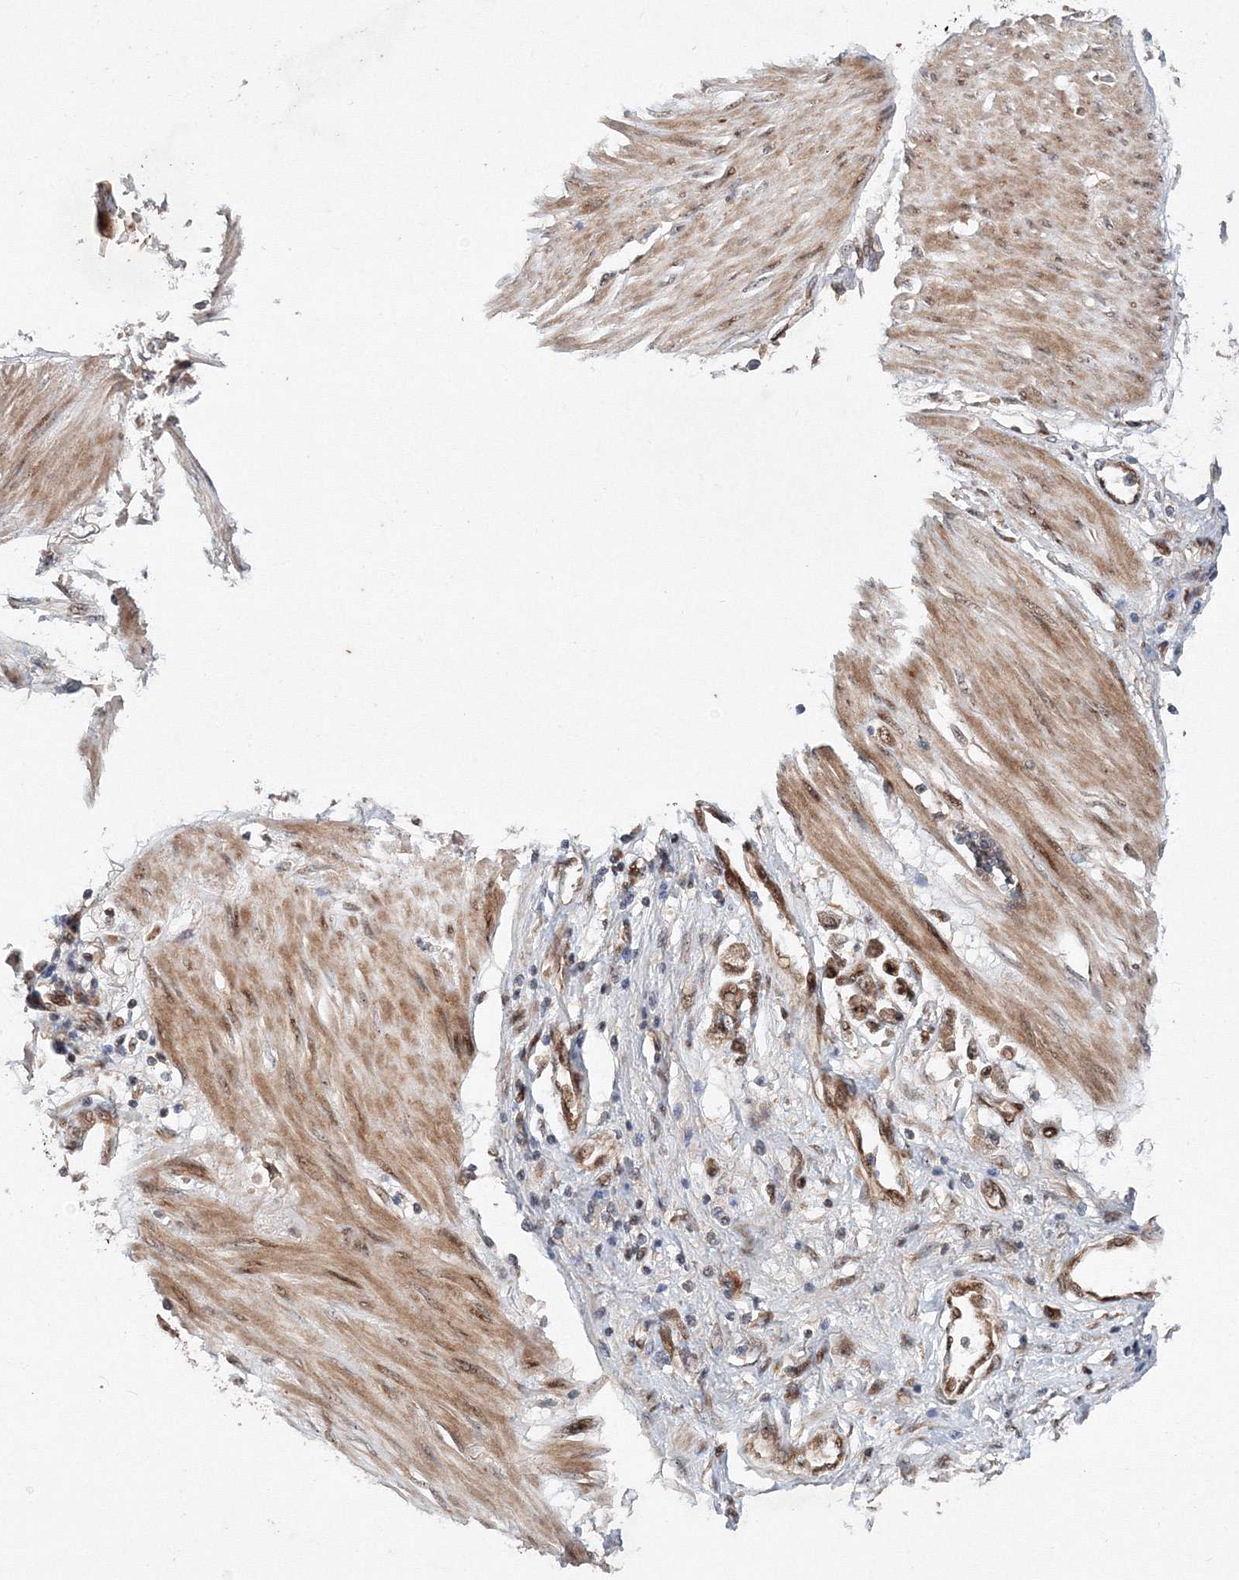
{"staining": {"intensity": "weak", "quantity": ">75%", "location": "cytoplasmic/membranous"}, "tissue": "stomach cancer", "cell_type": "Tumor cells", "image_type": "cancer", "snomed": [{"axis": "morphology", "description": "Adenocarcinoma, NOS"}, {"axis": "topography", "description": "Stomach"}], "caption": "This histopathology image displays immunohistochemistry staining of human stomach cancer (adenocarcinoma), with low weak cytoplasmic/membranous expression in approximately >75% of tumor cells.", "gene": "ANKAR", "patient": {"sex": "female", "age": 76}}